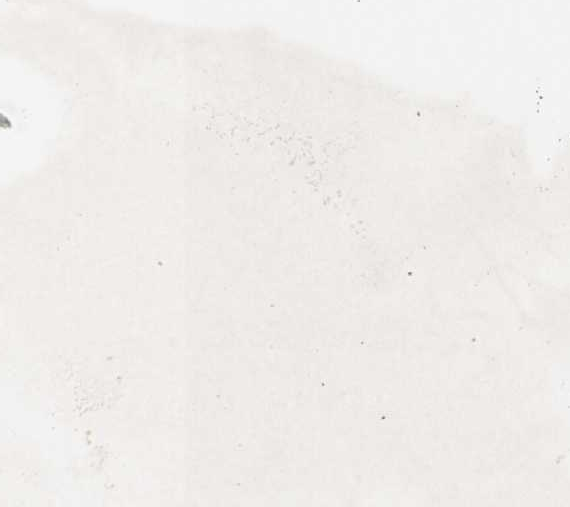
{"staining": {"intensity": "negative", "quantity": "none", "location": "none"}, "tissue": "adipose tissue", "cell_type": "Adipocytes", "image_type": "normal", "snomed": [{"axis": "morphology", "description": "Normal tissue, NOS"}, {"axis": "topography", "description": "Breast"}, {"axis": "topography", "description": "Adipose tissue"}], "caption": "Immunohistochemical staining of benign adipose tissue displays no significant positivity in adipocytes.", "gene": "RFNG", "patient": {"sex": "female", "age": 25}}